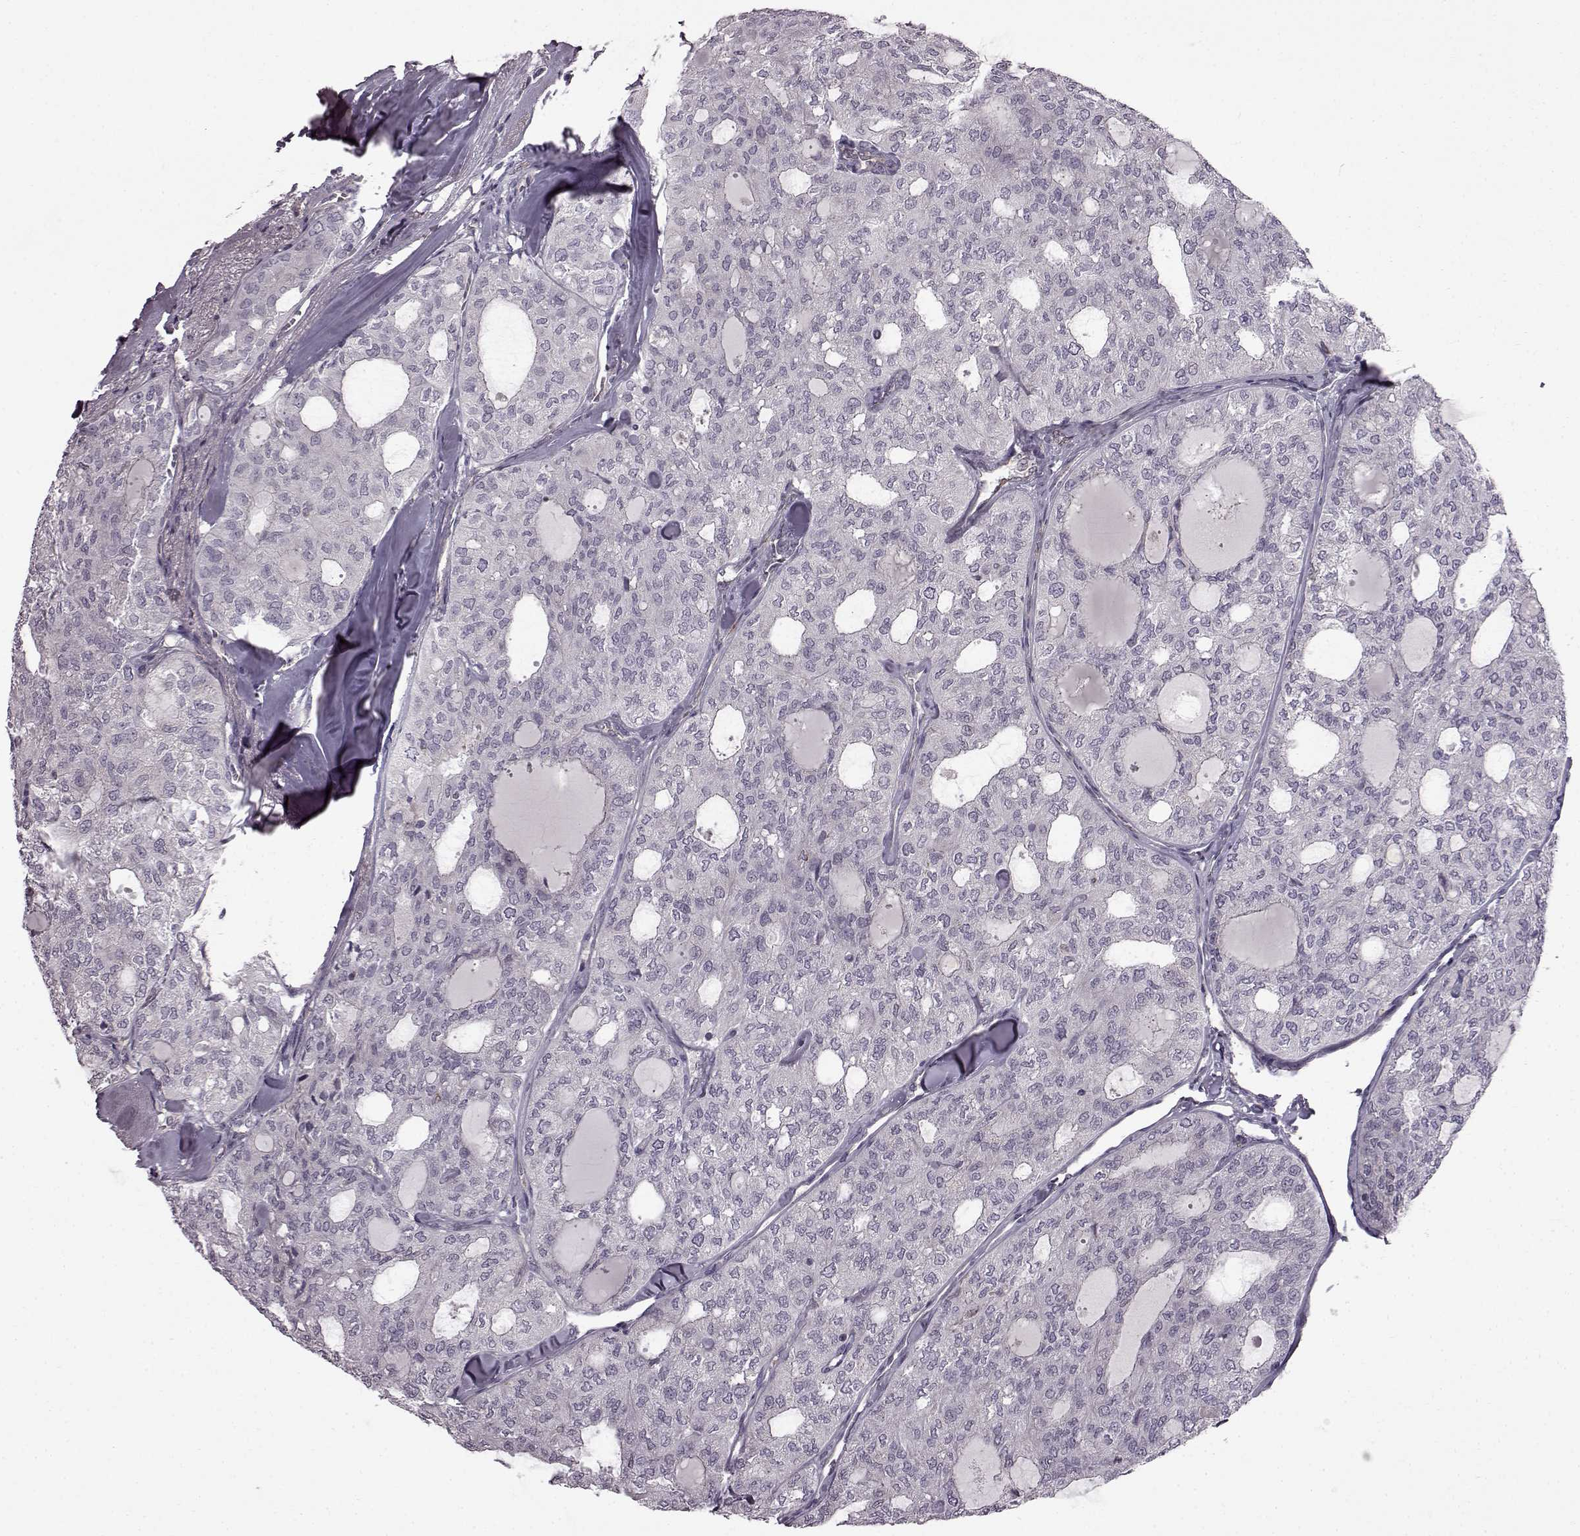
{"staining": {"intensity": "negative", "quantity": "none", "location": "none"}, "tissue": "thyroid cancer", "cell_type": "Tumor cells", "image_type": "cancer", "snomed": [{"axis": "morphology", "description": "Follicular adenoma carcinoma, NOS"}, {"axis": "topography", "description": "Thyroid gland"}], "caption": "Tumor cells are negative for protein expression in human follicular adenoma carcinoma (thyroid).", "gene": "B3GNT6", "patient": {"sex": "male", "age": 75}}